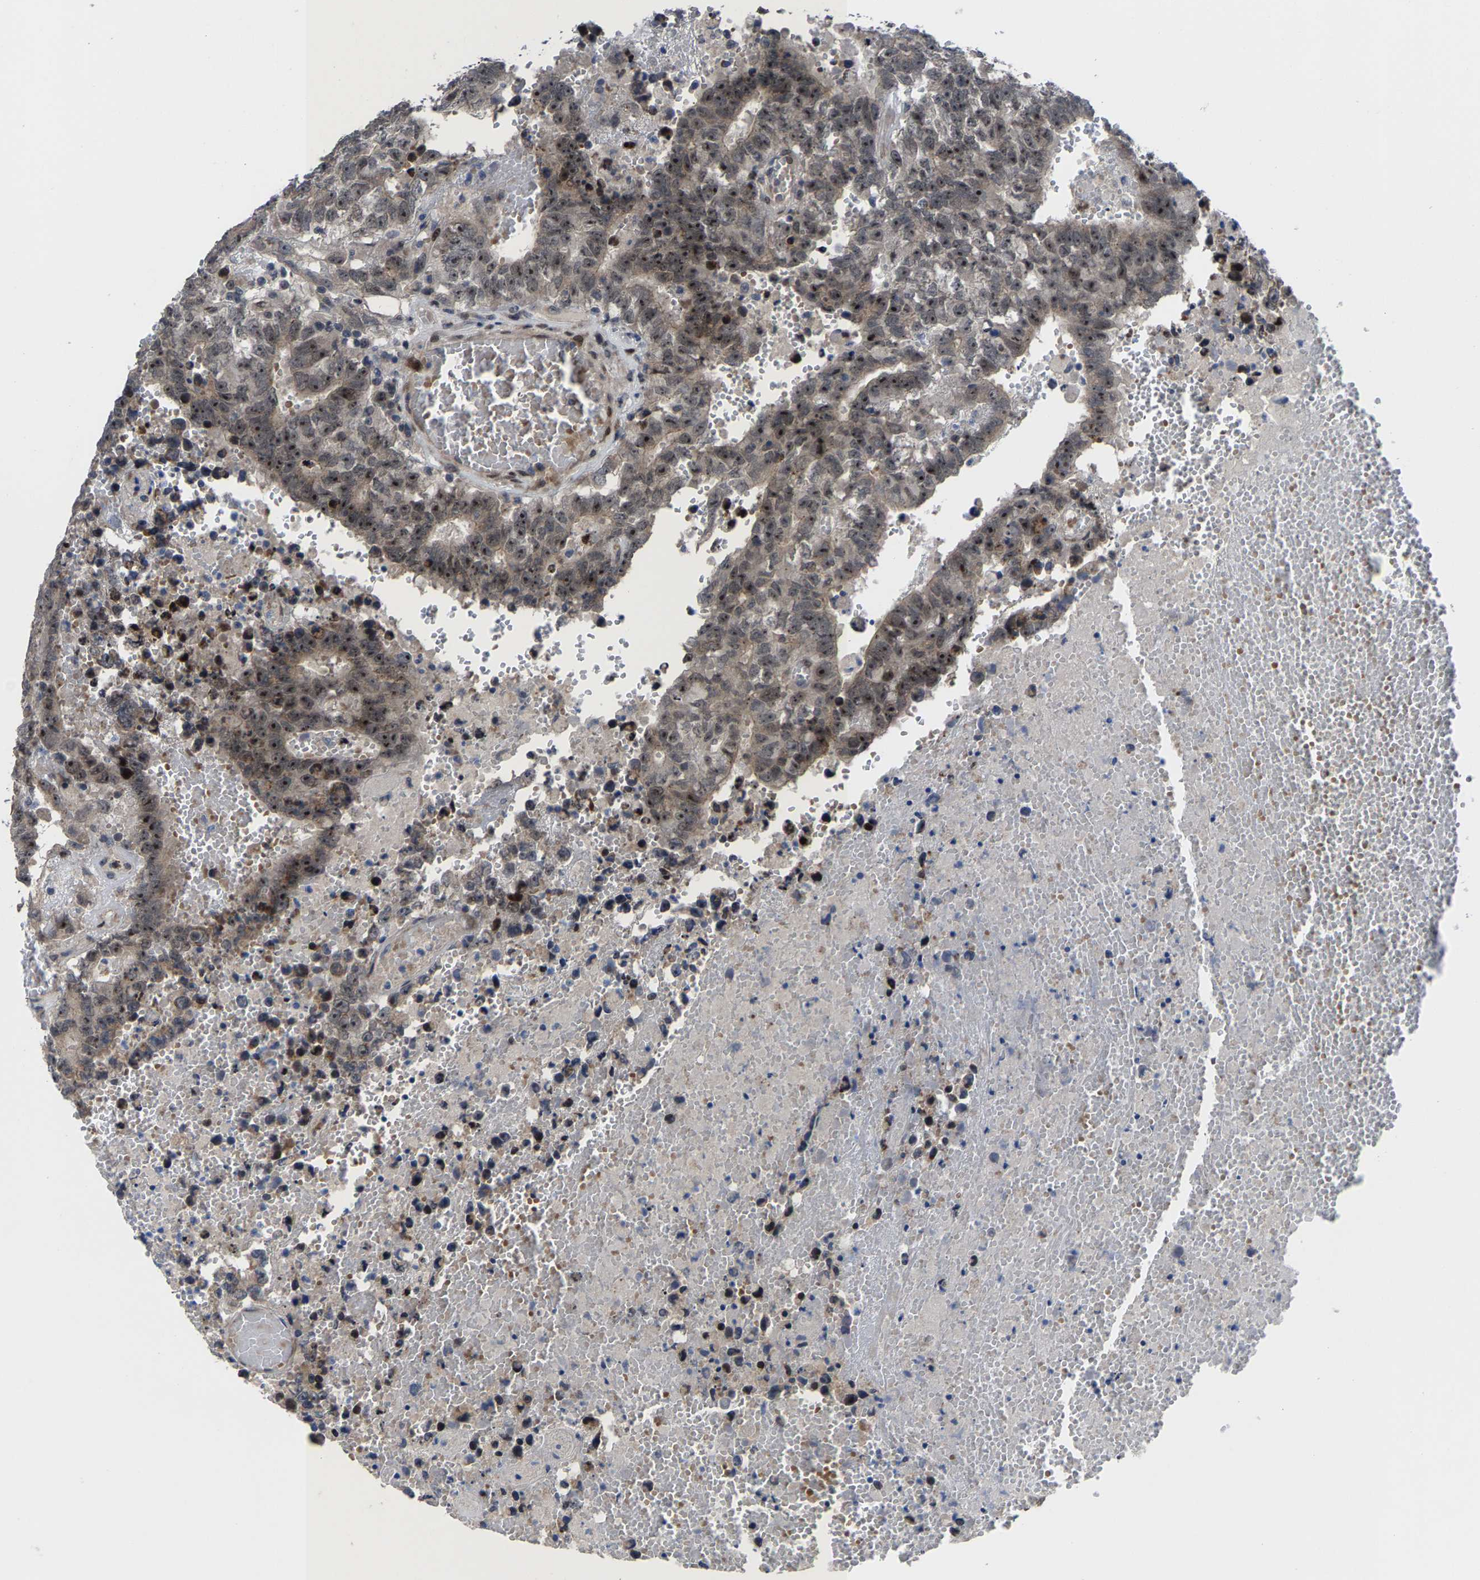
{"staining": {"intensity": "moderate", "quantity": "25%-75%", "location": "nuclear"}, "tissue": "testis cancer", "cell_type": "Tumor cells", "image_type": "cancer", "snomed": [{"axis": "morphology", "description": "Carcinoma, Embryonal, NOS"}, {"axis": "topography", "description": "Testis"}], "caption": "Immunohistochemical staining of embryonal carcinoma (testis) demonstrates medium levels of moderate nuclear protein expression in about 25%-75% of tumor cells. (DAB (3,3'-diaminobenzidine) IHC with brightfield microscopy, high magnification).", "gene": "HAUS6", "patient": {"sex": "male", "age": 25}}